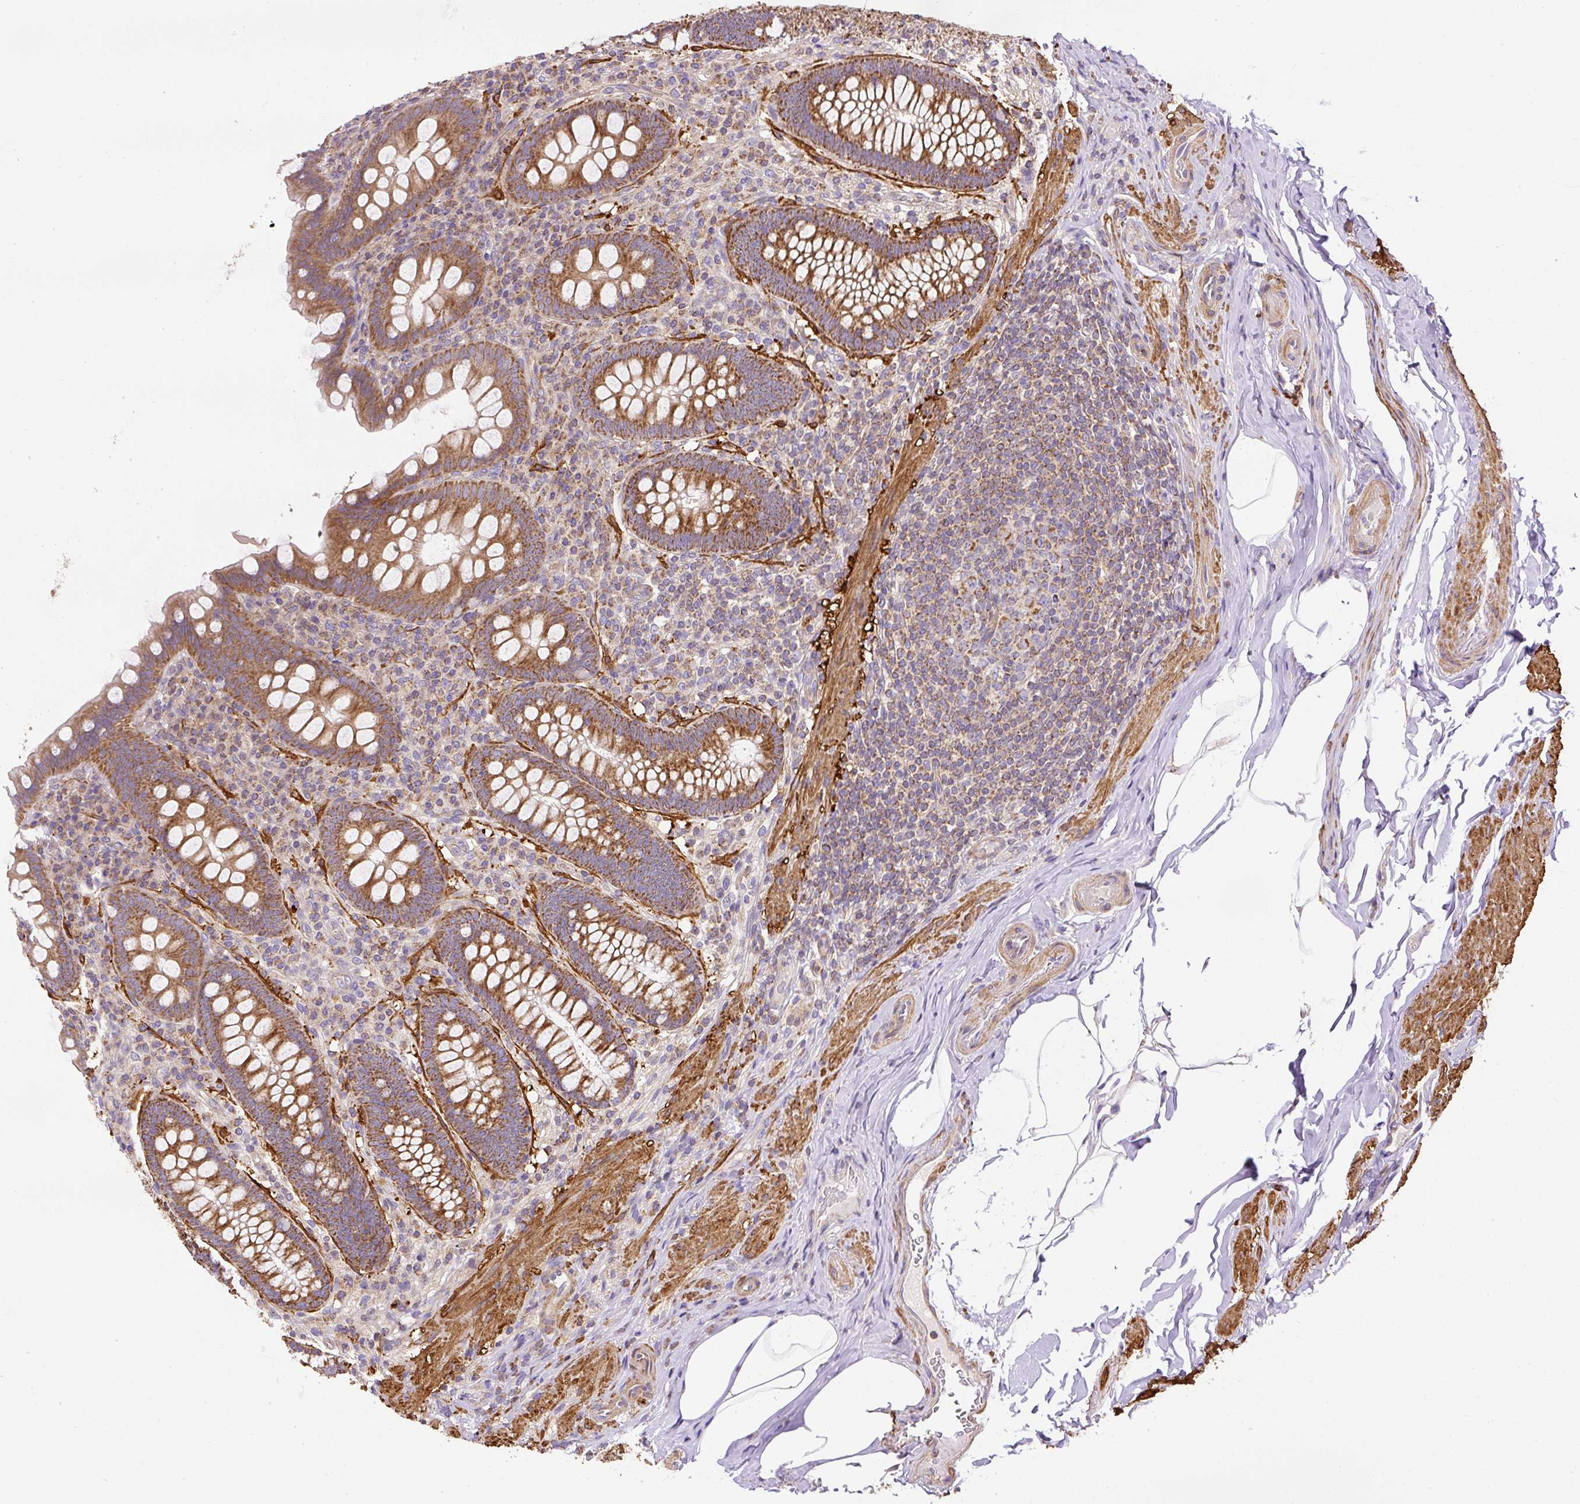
{"staining": {"intensity": "strong", "quantity": ">75%", "location": "cytoplasmic/membranous"}, "tissue": "appendix", "cell_type": "Glandular cells", "image_type": "normal", "snomed": [{"axis": "morphology", "description": "Normal tissue, NOS"}, {"axis": "topography", "description": "Appendix"}], "caption": "Benign appendix exhibits strong cytoplasmic/membranous expression in about >75% of glandular cells, visualized by immunohistochemistry. (Stains: DAB (3,3'-diaminobenzidine) in brown, nuclei in blue, Microscopy: brightfield microscopy at high magnification).", "gene": "NDUFAF2", "patient": {"sex": "male", "age": 71}}